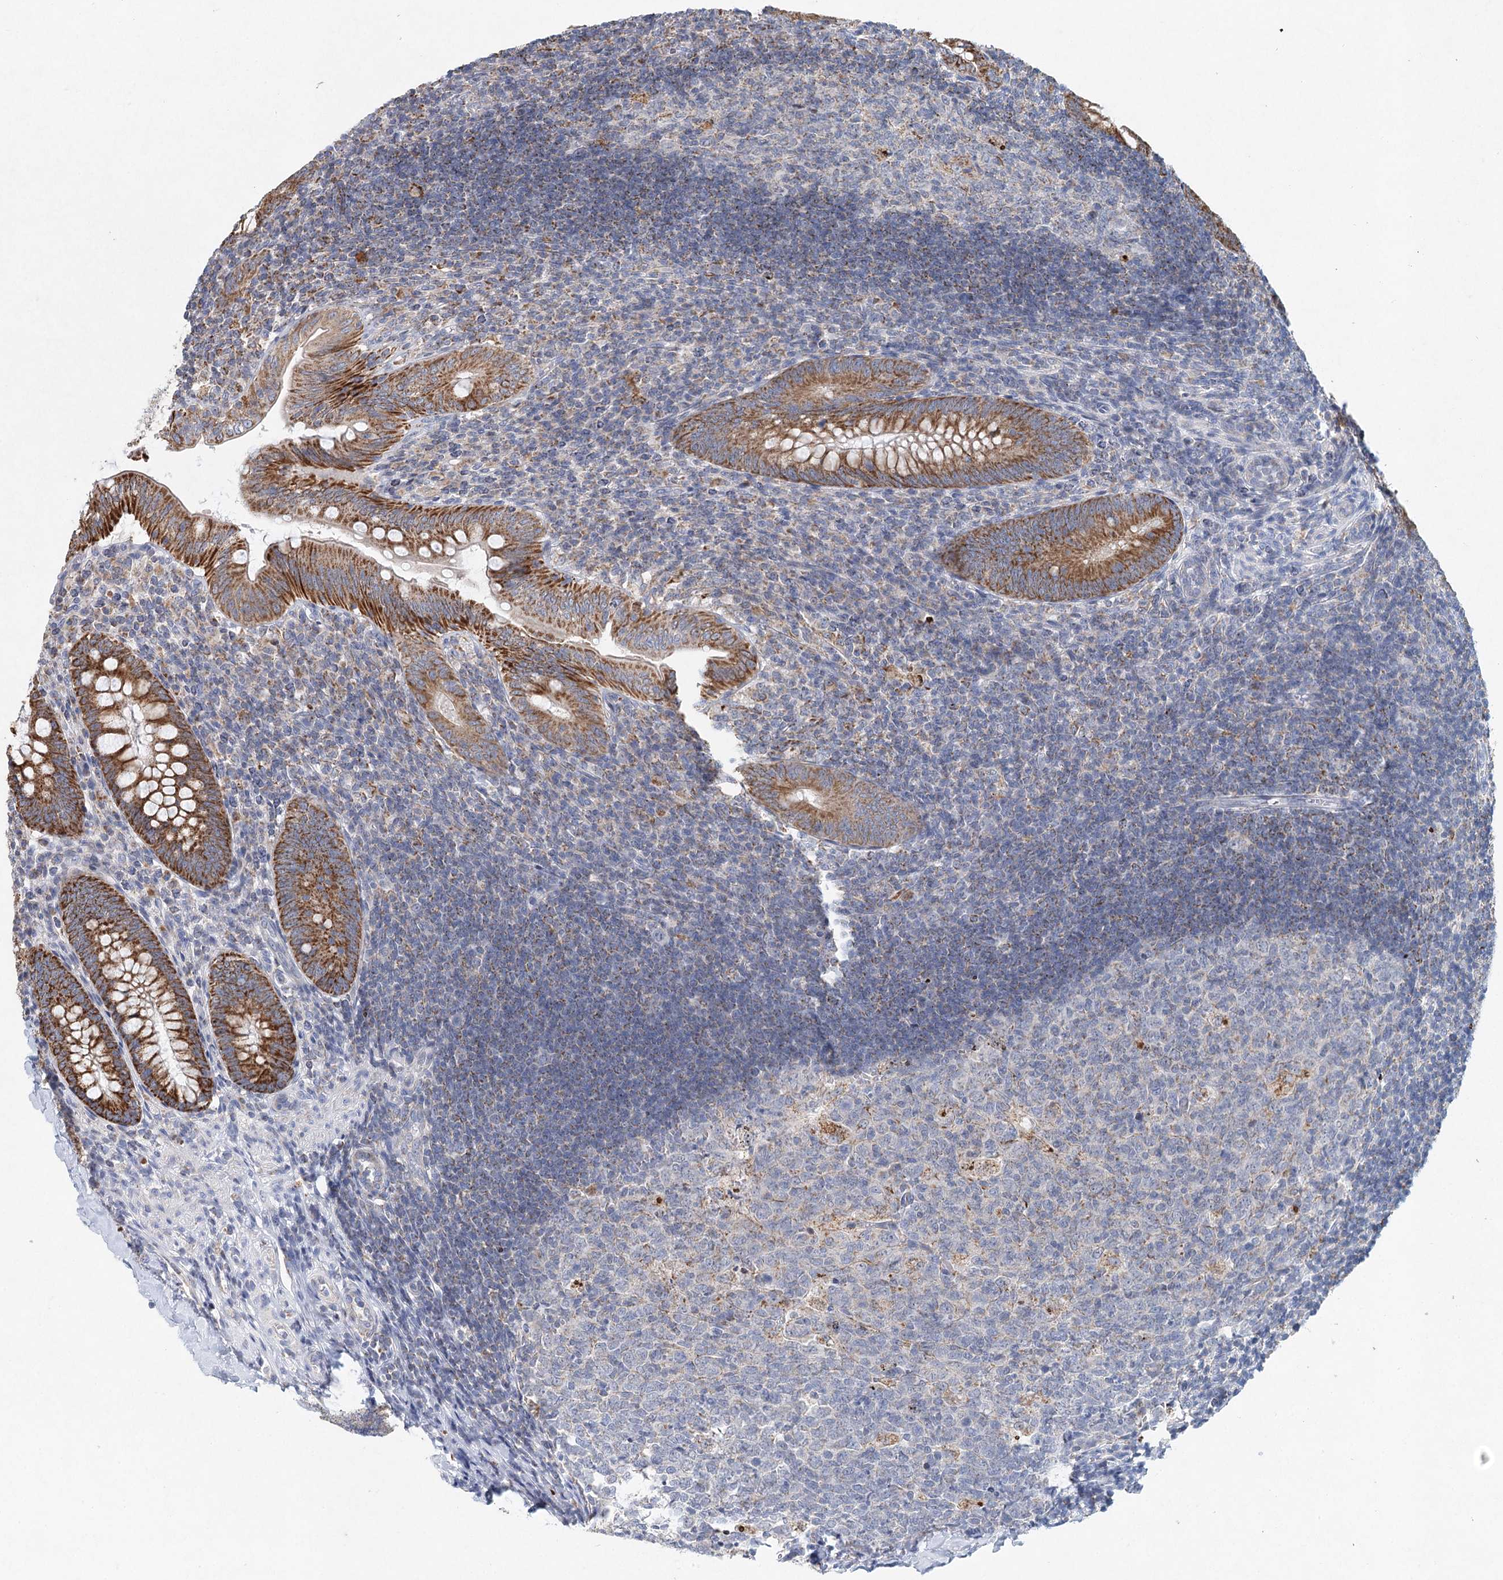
{"staining": {"intensity": "moderate", "quantity": ">75%", "location": "cytoplasmic/membranous"}, "tissue": "appendix", "cell_type": "Glandular cells", "image_type": "normal", "snomed": [{"axis": "morphology", "description": "Normal tissue, NOS"}, {"axis": "topography", "description": "Appendix"}], "caption": "This micrograph reveals unremarkable appendix stained with immunohistochemistry to label a protein in brown. The cytoplasmic/membranous of glandular cells show moderate positivity for the protein. Nuclei are counter-stained blue.", "gene": "XPO6", "patient": {"sex": "male", "age": 14}}